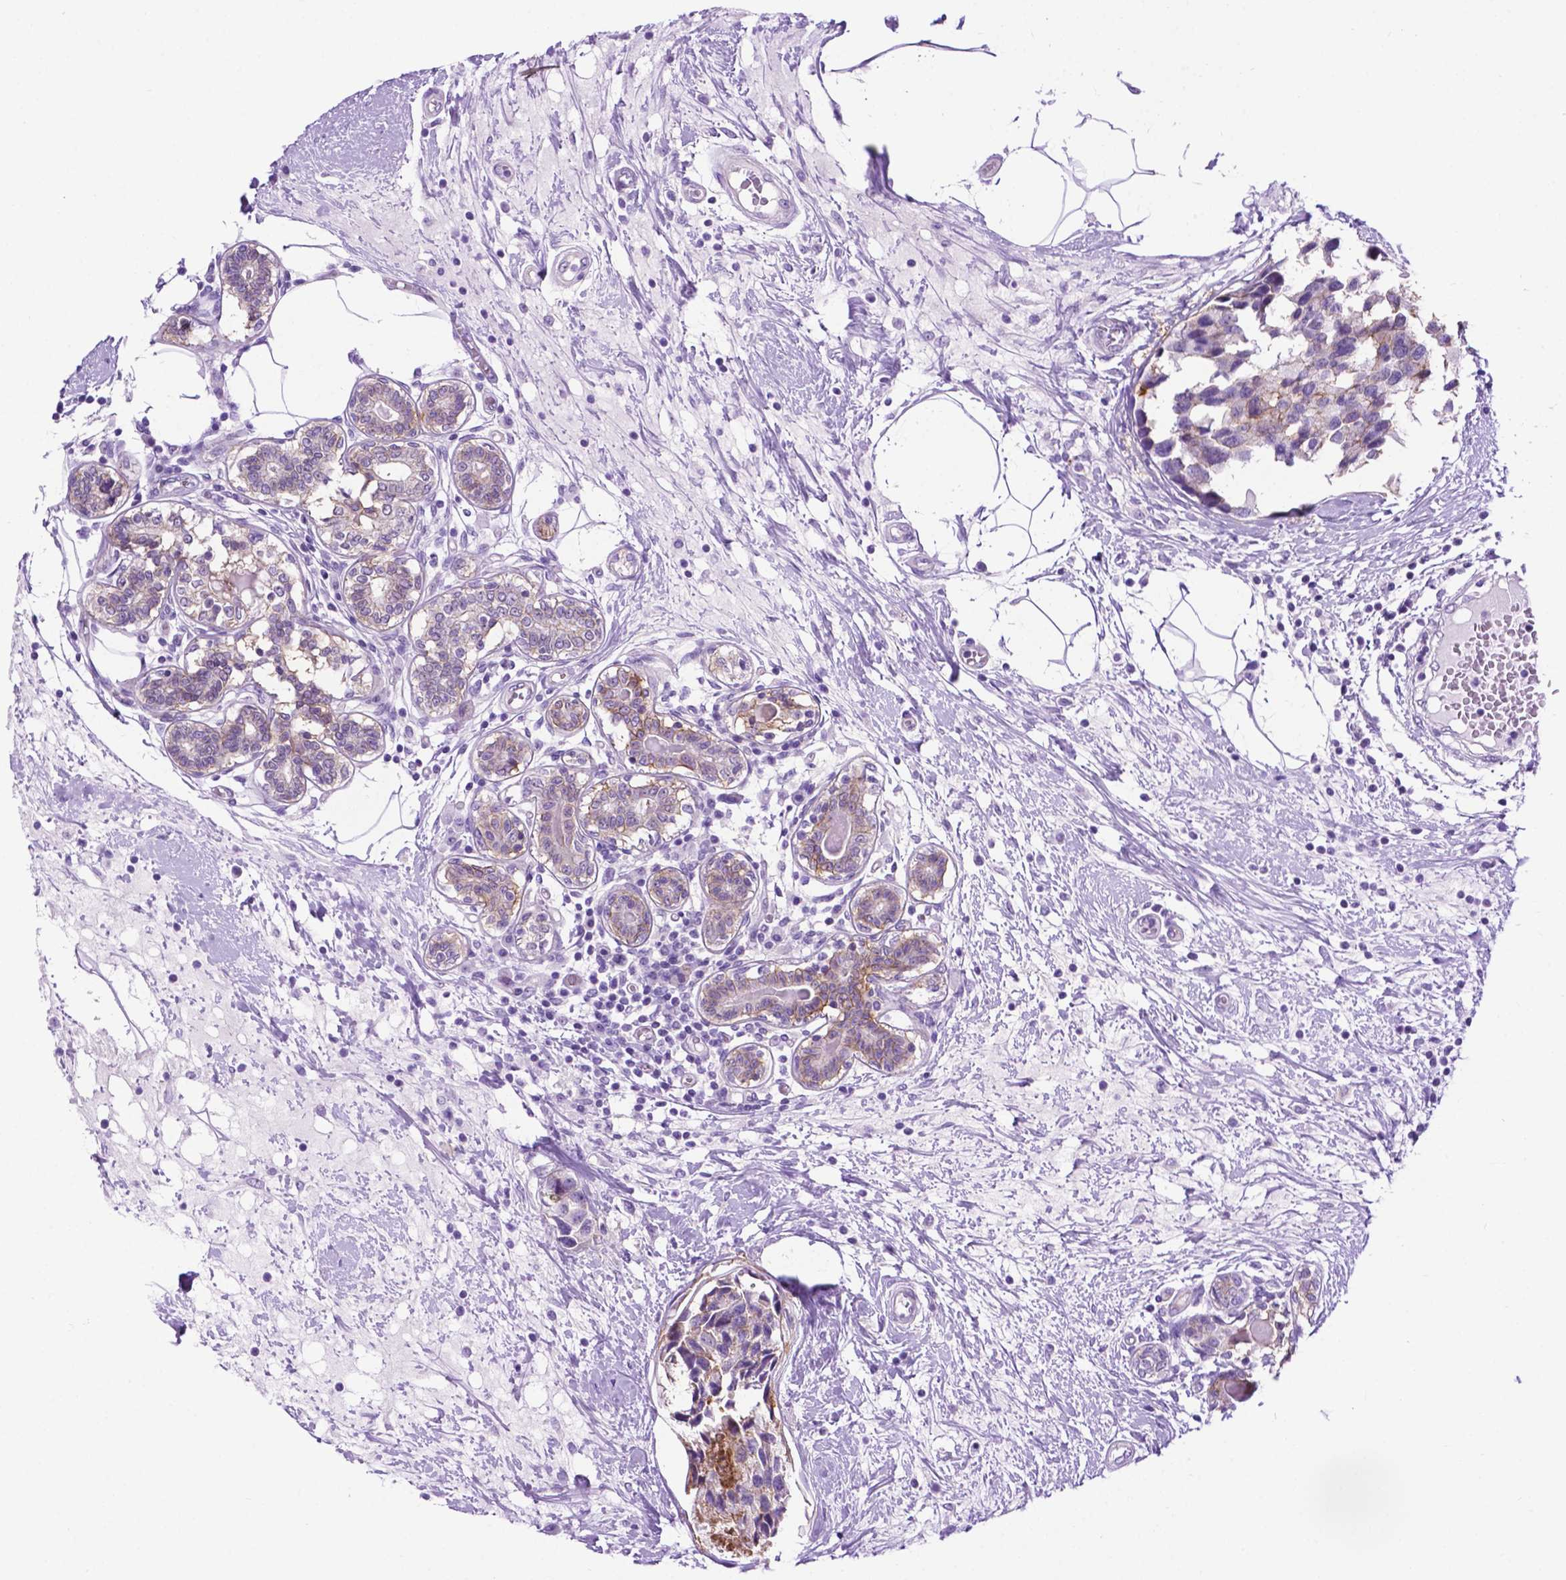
{"staining": {"intensity": "weak", "quantity": "<25%", "location": "cytoplasmic/membranous"}, "tissue": "breast cancer", "cell_type": "Tumor cells", "image_type": "cancer", "snomed": [{"axis": "morphology", "description": "Lobular carcinoma"}, {"axis": "topography", "description": "Breast"}], "caption": "IHC micrograph of human breast cancer (lobular carcinoma) stained for a protein (brown), which displays no staining in tumor cells.", "gene": "TACSTD2", "patient": {"sex": "female", "age": 59}}